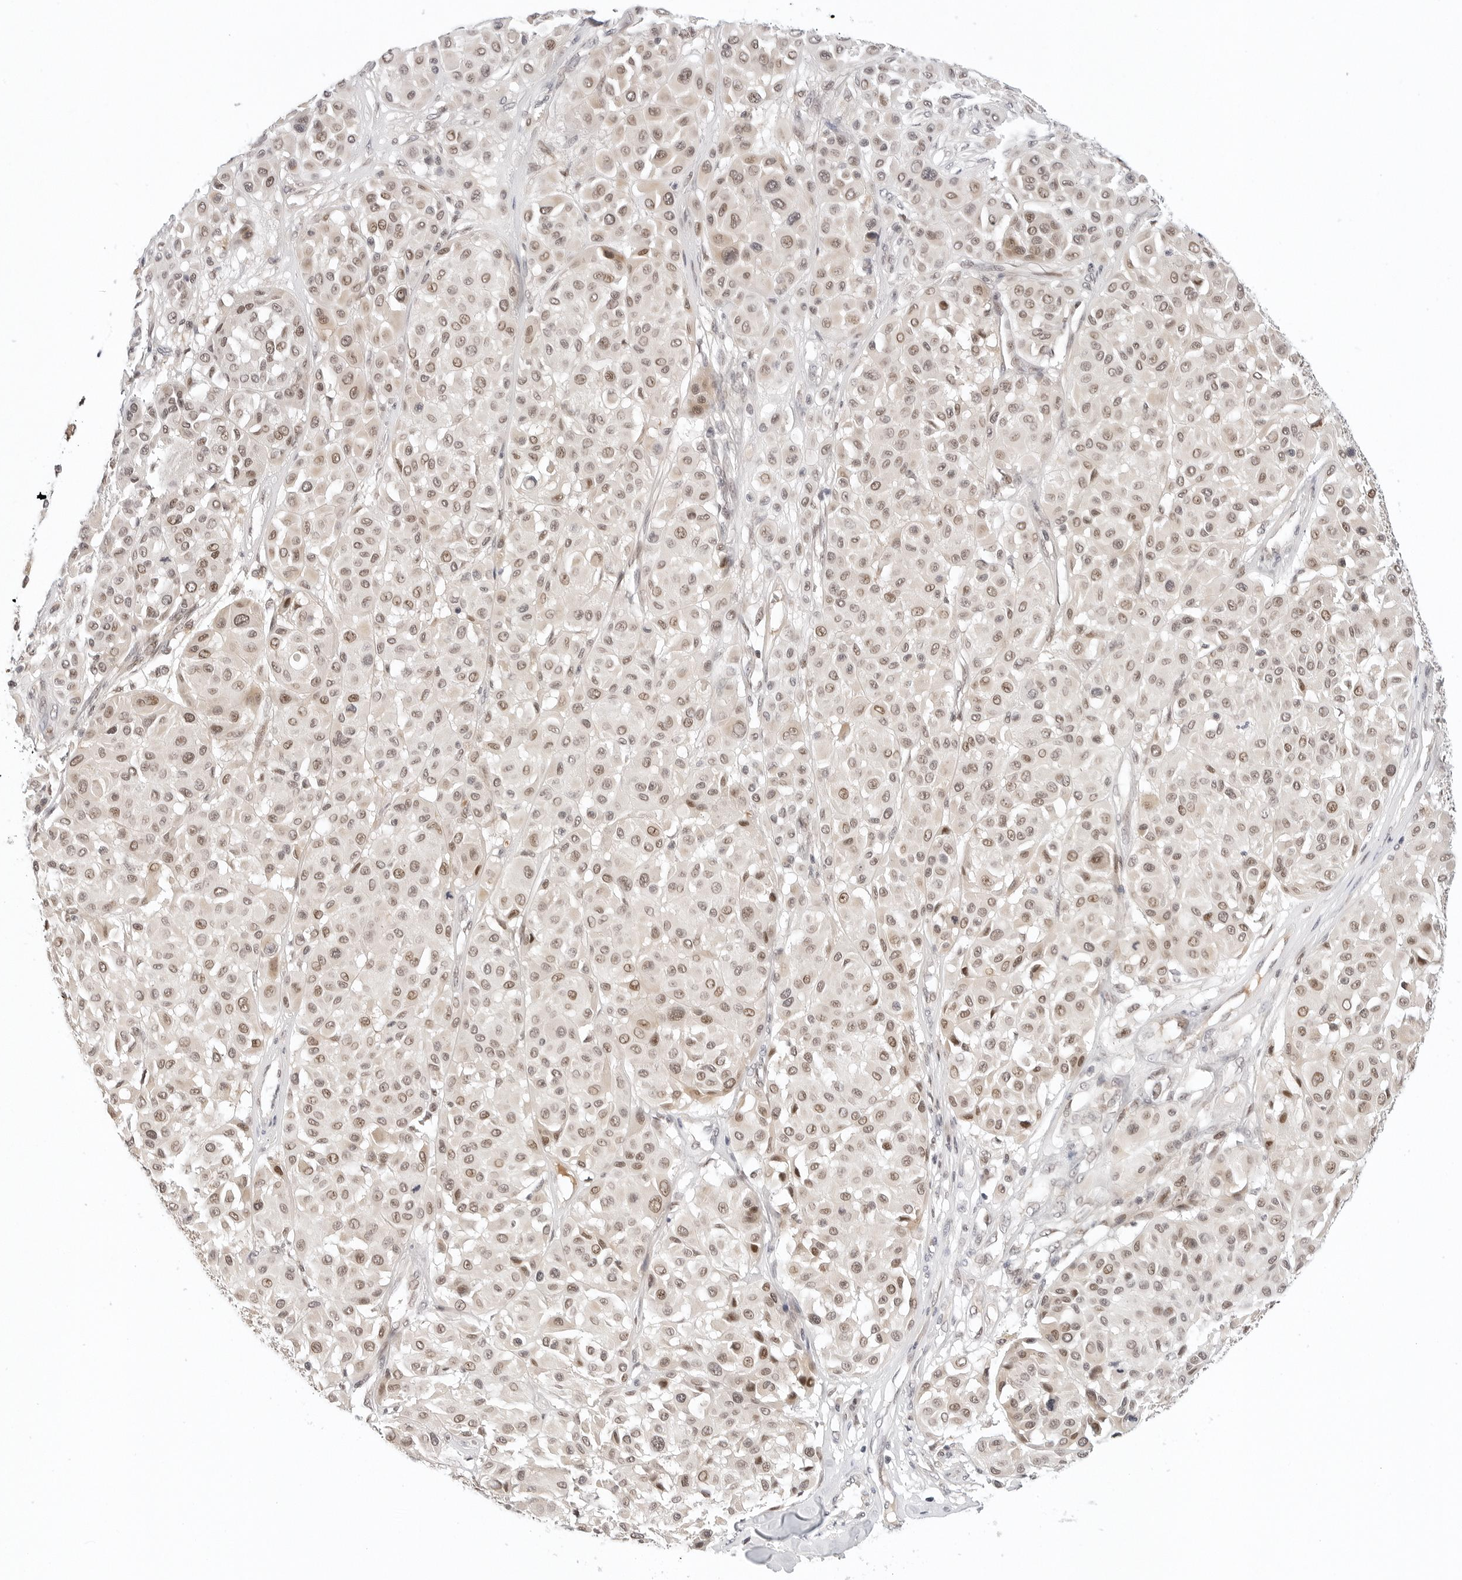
{"staining": {"intensity": "weak", "quantity": "25%-75%", "location": "nuclear"}, "tissue": "melanoma", "cell_type": "Tumor cells", "image_type": "cancer", "snomed": [{"axis": "morphology", "description": "Malignant melanoma, Metastatic site"}, {"axis": "topography", "description": "Soft tissue"}], "caption": "Immunohistochemistry image of malignant melanoma (metastatic site) stained for a protein (brown), which demonstrates low levels of weak nuclear expression in about 25%-75% of tumor cells.", "gene": "TSEN2", "patient": {"sex": "male", "age": 41}}